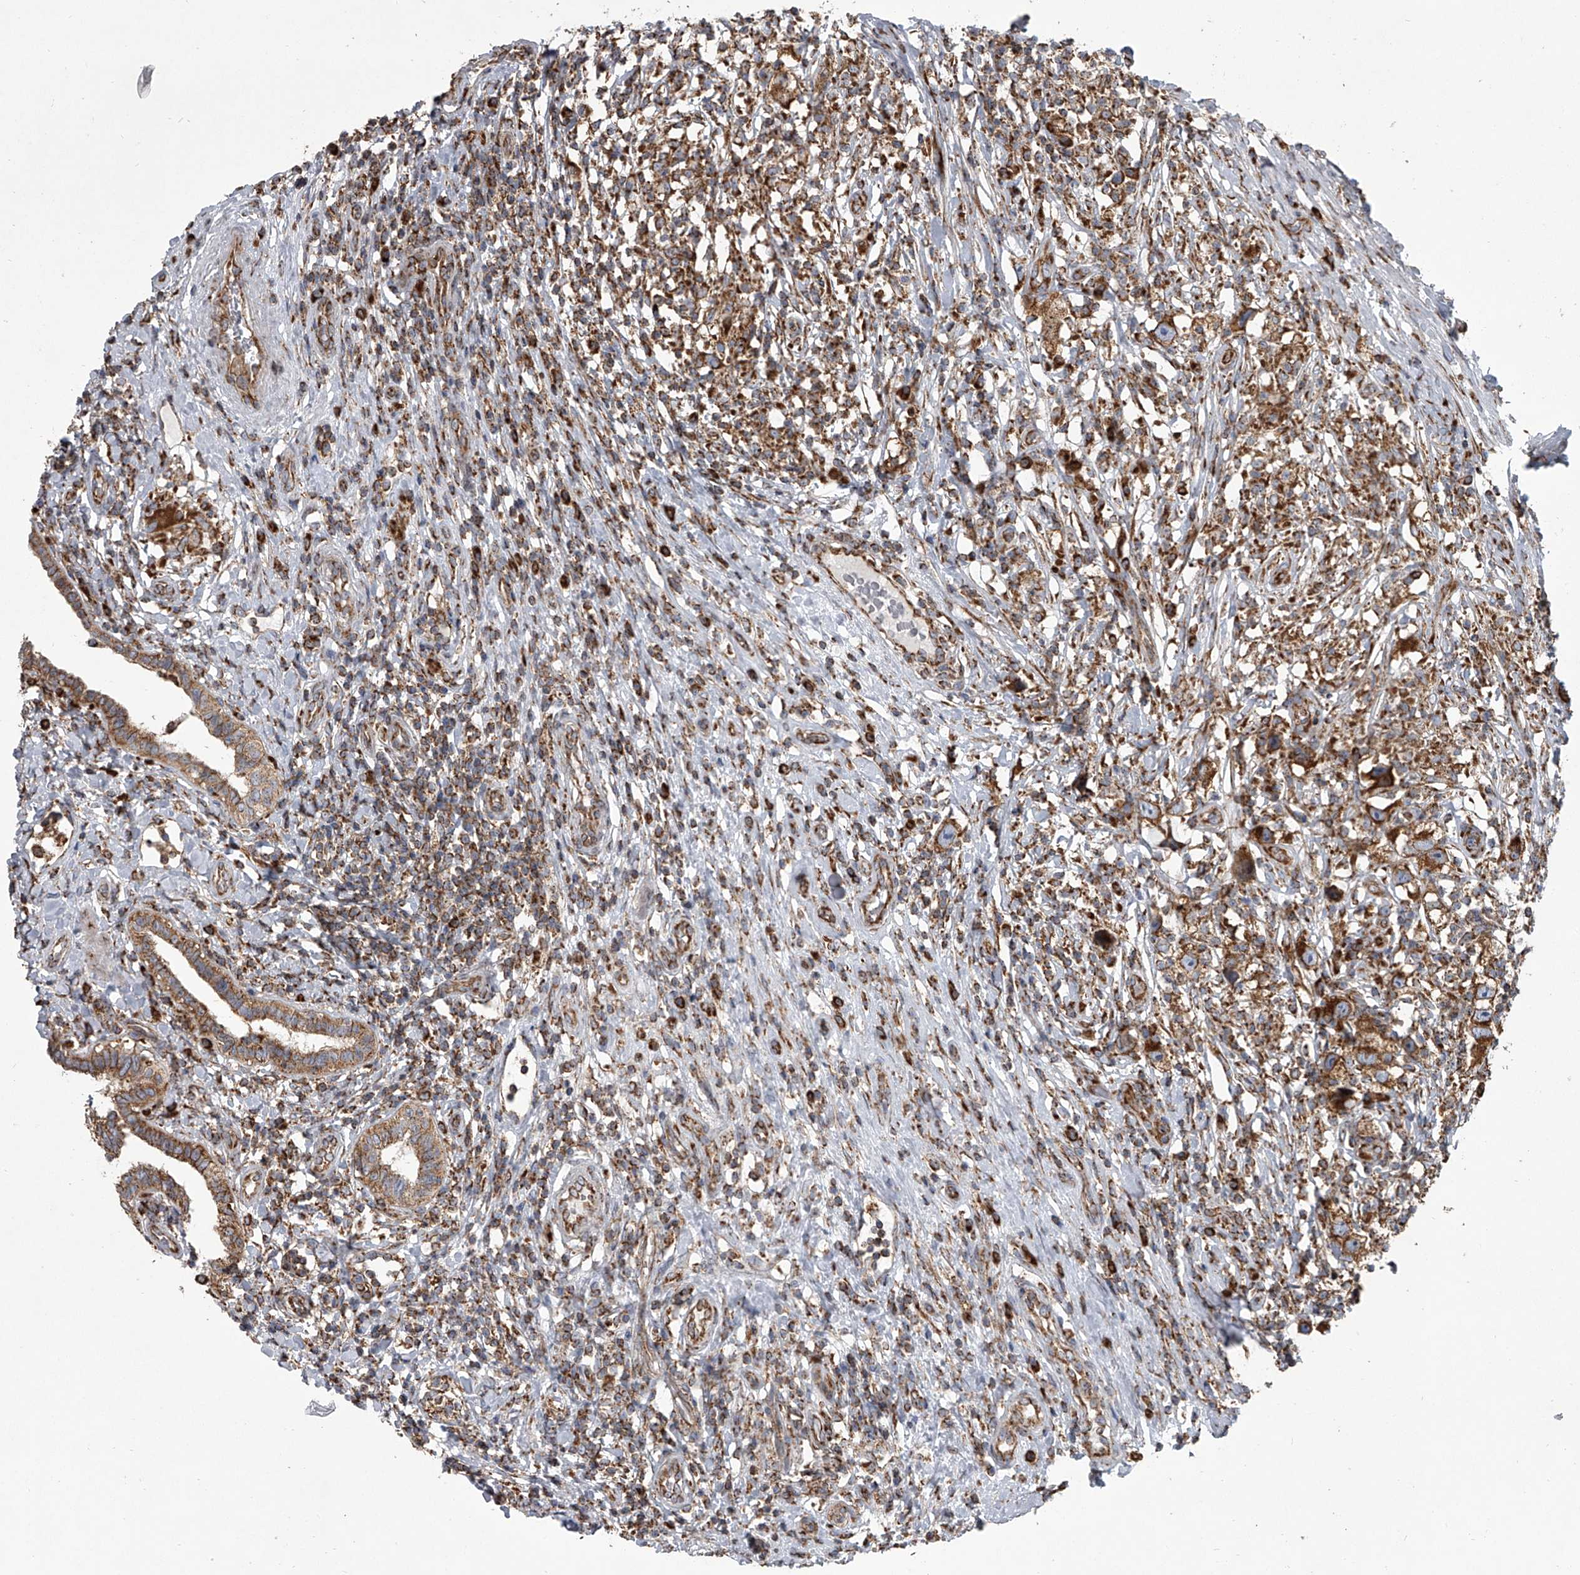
{"staining": {"intensity": "moderate", "quantity": ">75%", "location": "cytoplasmic/membranous"}, "tissue": "testis cancer", "cell_type": "Tumor cells", "image_type": "cancer", "snomed": [{"axis": "morphology", "description": "Seminoma, NOS"}, {"axis": "topography", "description": "Testis"}], "caption": "Tumor cells exhibit medium levels of moderate cytoplasmic/membranous expression in about >75% of cells in human testis cancer. Using DAB (brown) and hematoxylin (blue) stains, captured at high magnification using brightfield microscopy.", "gene": "ZC3H15", "patient": {"sex": "male", "age": 49}}